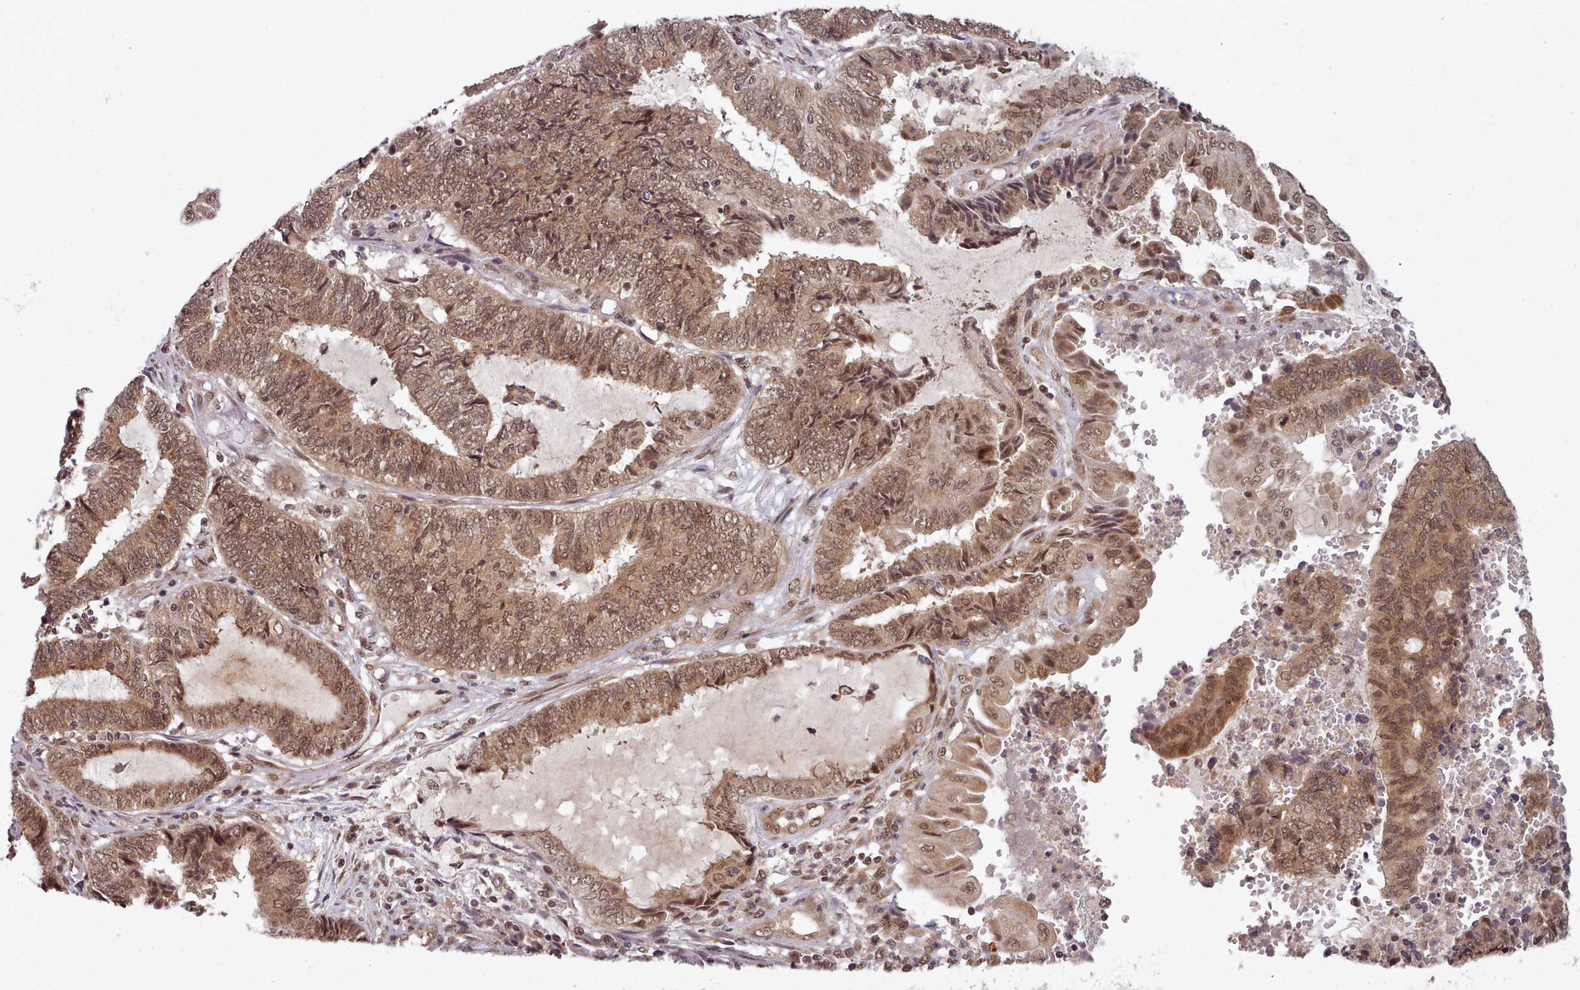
{"staining": {"intensity": "moderate", "quantity": ">75%", "location": "cytoplasmic/membranous,nuclear"}, "tissue": "endometrial cancer", "cell_type": "Tumor cells", "image_type": "cancer", "snomed": [{"axis": "morphology", "description": "Adenocarcinoma, NOS"}, {"axis": "topography", "description": "Uterus"}, {"axis": "topography", "description": "Endometrium"}], "caption": "Endometrial cancer stained for a protein (brown) demonstrates moderate cytoplasmic/membranous and nuclear positive expression in about >75% of tumor cells.", "gene": "DHX8", "patient": {"sex": "female", "age": 70}}